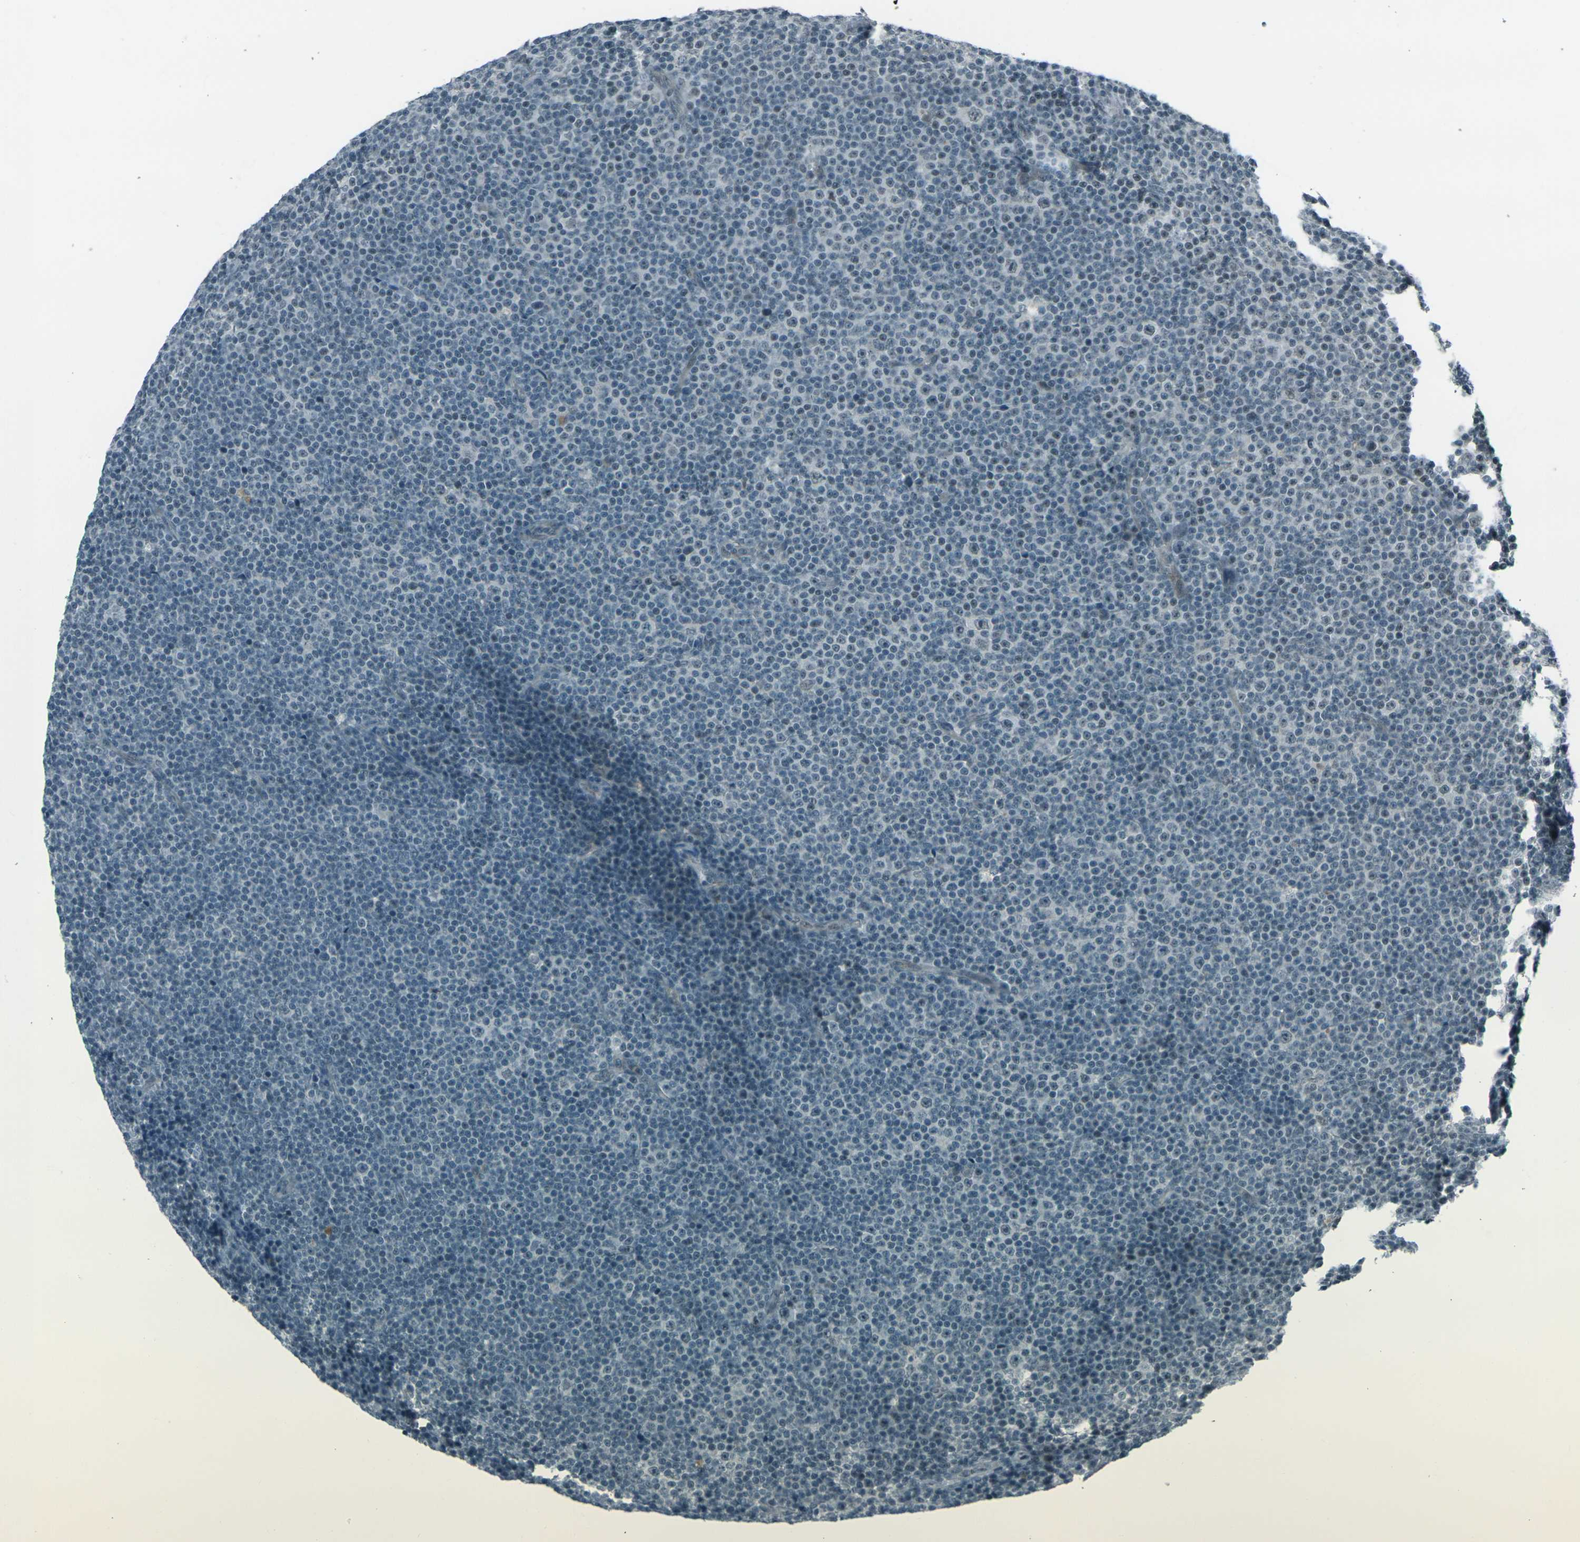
{"staining": {"intensity": "negative", "quantity": "none", "location": "none"}, "tissue": "lymphoma", "cell_type": "Tumor cells", "image_type": "cancer", "snomed": [{"axis": "morphology", "description": "Malignant lymphoma, non-Hodgkin's type, Low grade"}, {"axis": "topography", "description": "Lymph node"}], "caption": "High power microscopy histopathology image of an immunohistochemistry histopathology image of lymphoma, revealing no significant staining in tumor cells.", "gene": "GPR19", "patient": {"sex": "female", "age": 67}}